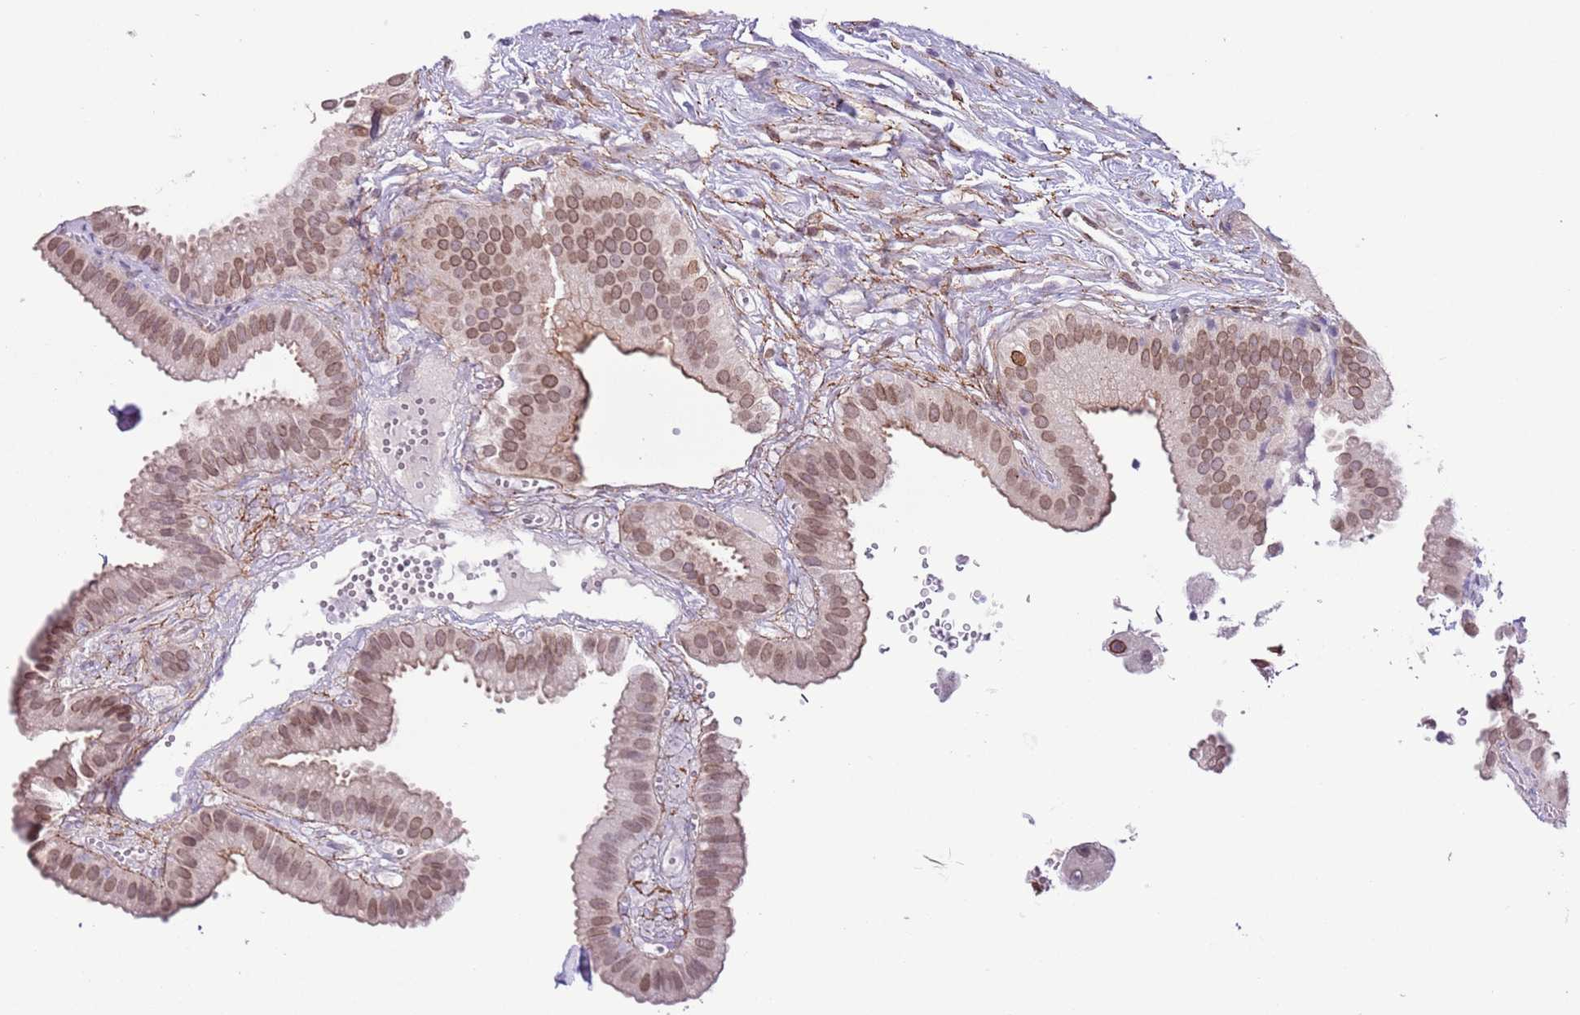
{"staining": {"intensity": "moderate", "quantity": ">75%", "location": "cytoplasmic/membranous,nuclear"}, "tissue": "gallbladder", "cell_type": "Glandular cells", "image_type": "normal", "snomed": [{"axis": "morphology", "description": "Normal tissue, NOS"}, {"axis": "topography", "description": "Gallbladder"}], "caption": "Gallbladder stained for a protein exhibits moderate cytoplasmic/membranous,nuclear positivity in glandular cells.", "gene": "ZGLP1", "patient": {"sex": "female", "age": 61}}